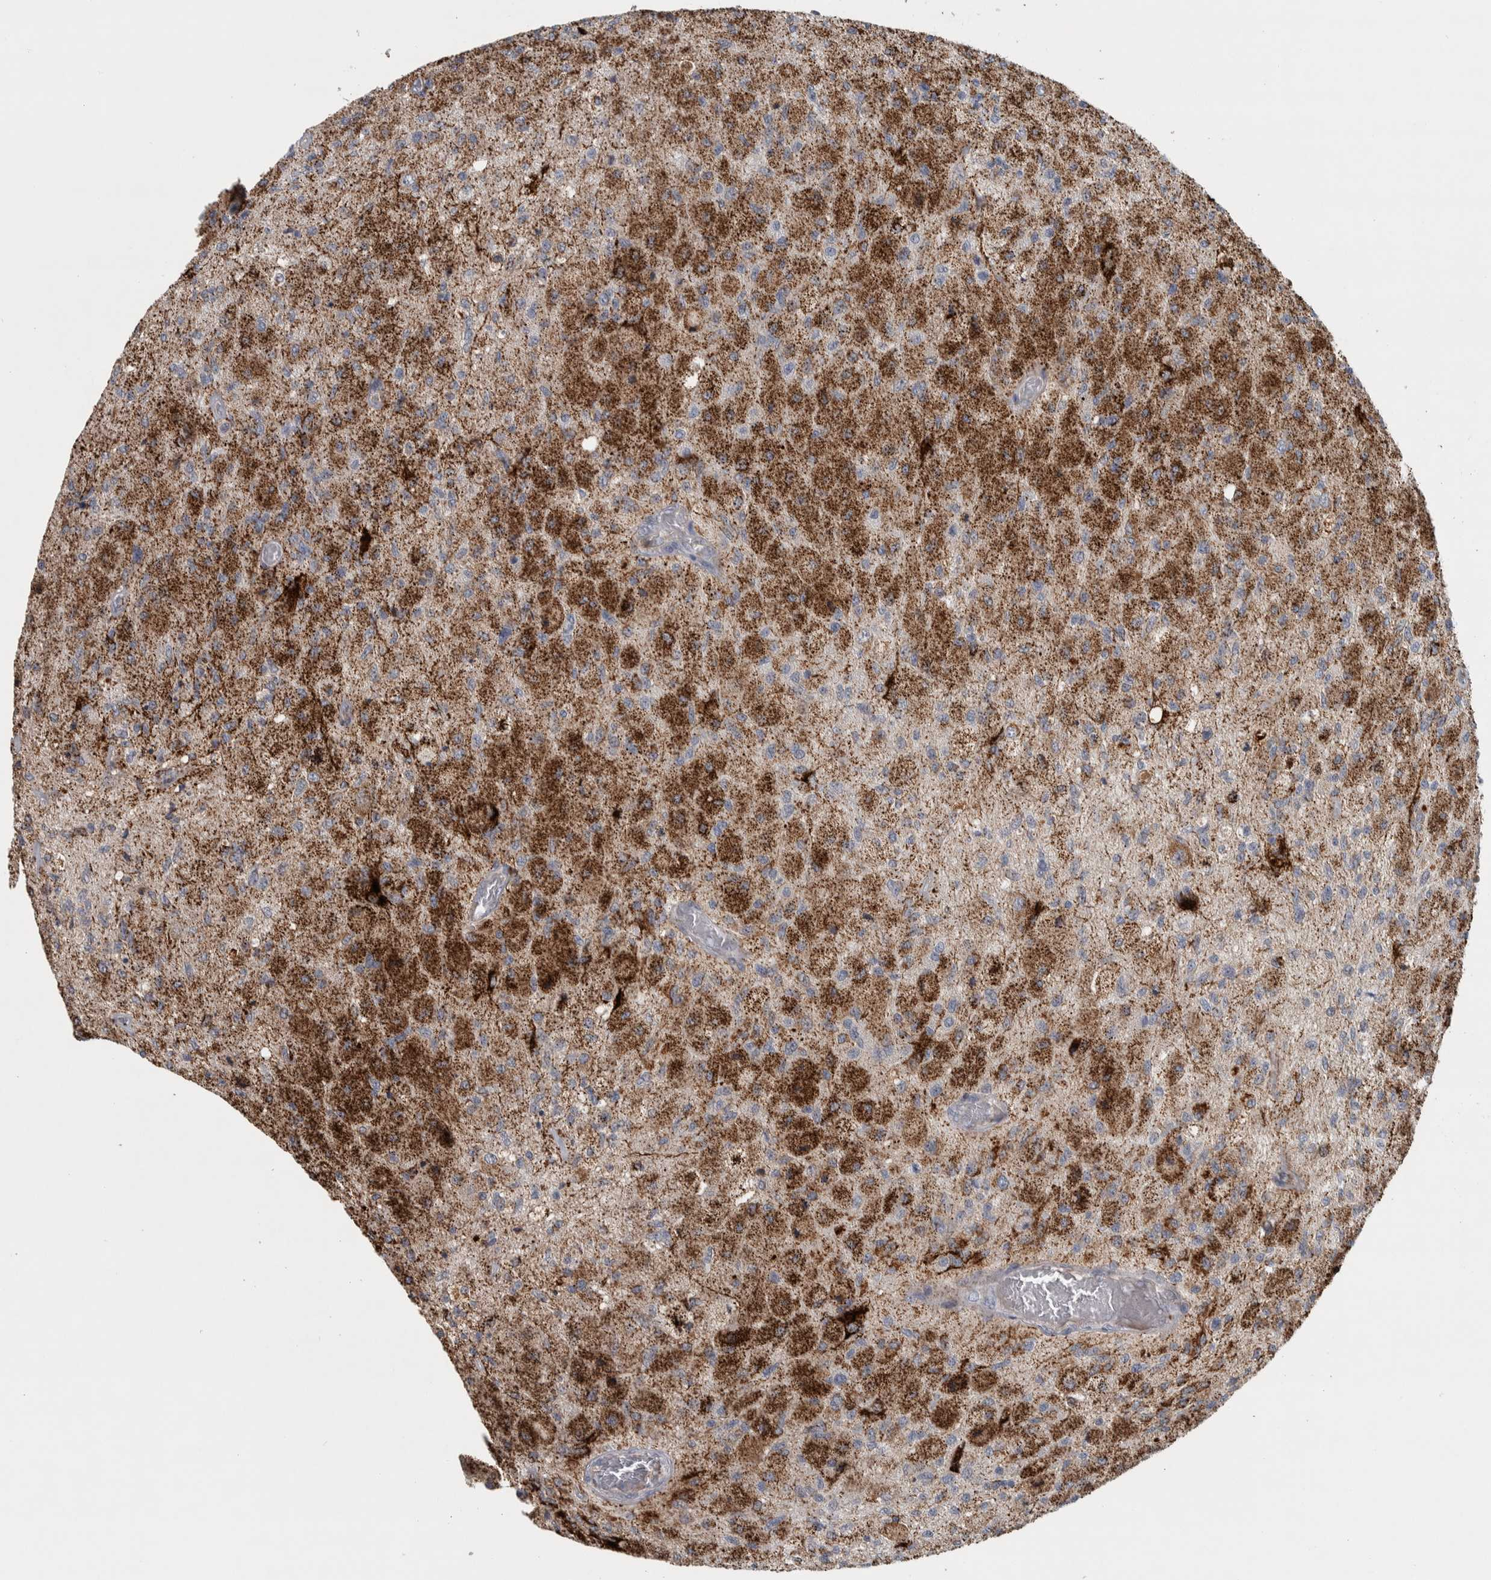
{"staining": {"intensity": "strong", "quantity": "25%-75%", "location": "cytoplasmic/membranous"}, "tissue": "glioma", "cell_type": "Tumor cells", "image_type": "cancer", "snomed": [{"axis": "morphology", "description": "Normal tissue, NOS"}, {"axis": "morphology", "description": "Glioma, malignant, High grade"}, {"axis": "topography", "description": "Cerebral cortex"}], "caption": "Glioma stained with DAB (3,3'-diaminobenzidine) IHC reveals high levels of strong cytoplasmic/membranous expression in about 25%-75% of tumor cells.", "gene": "FAM78A", "patient": {"sex": "male", "age": 77}}